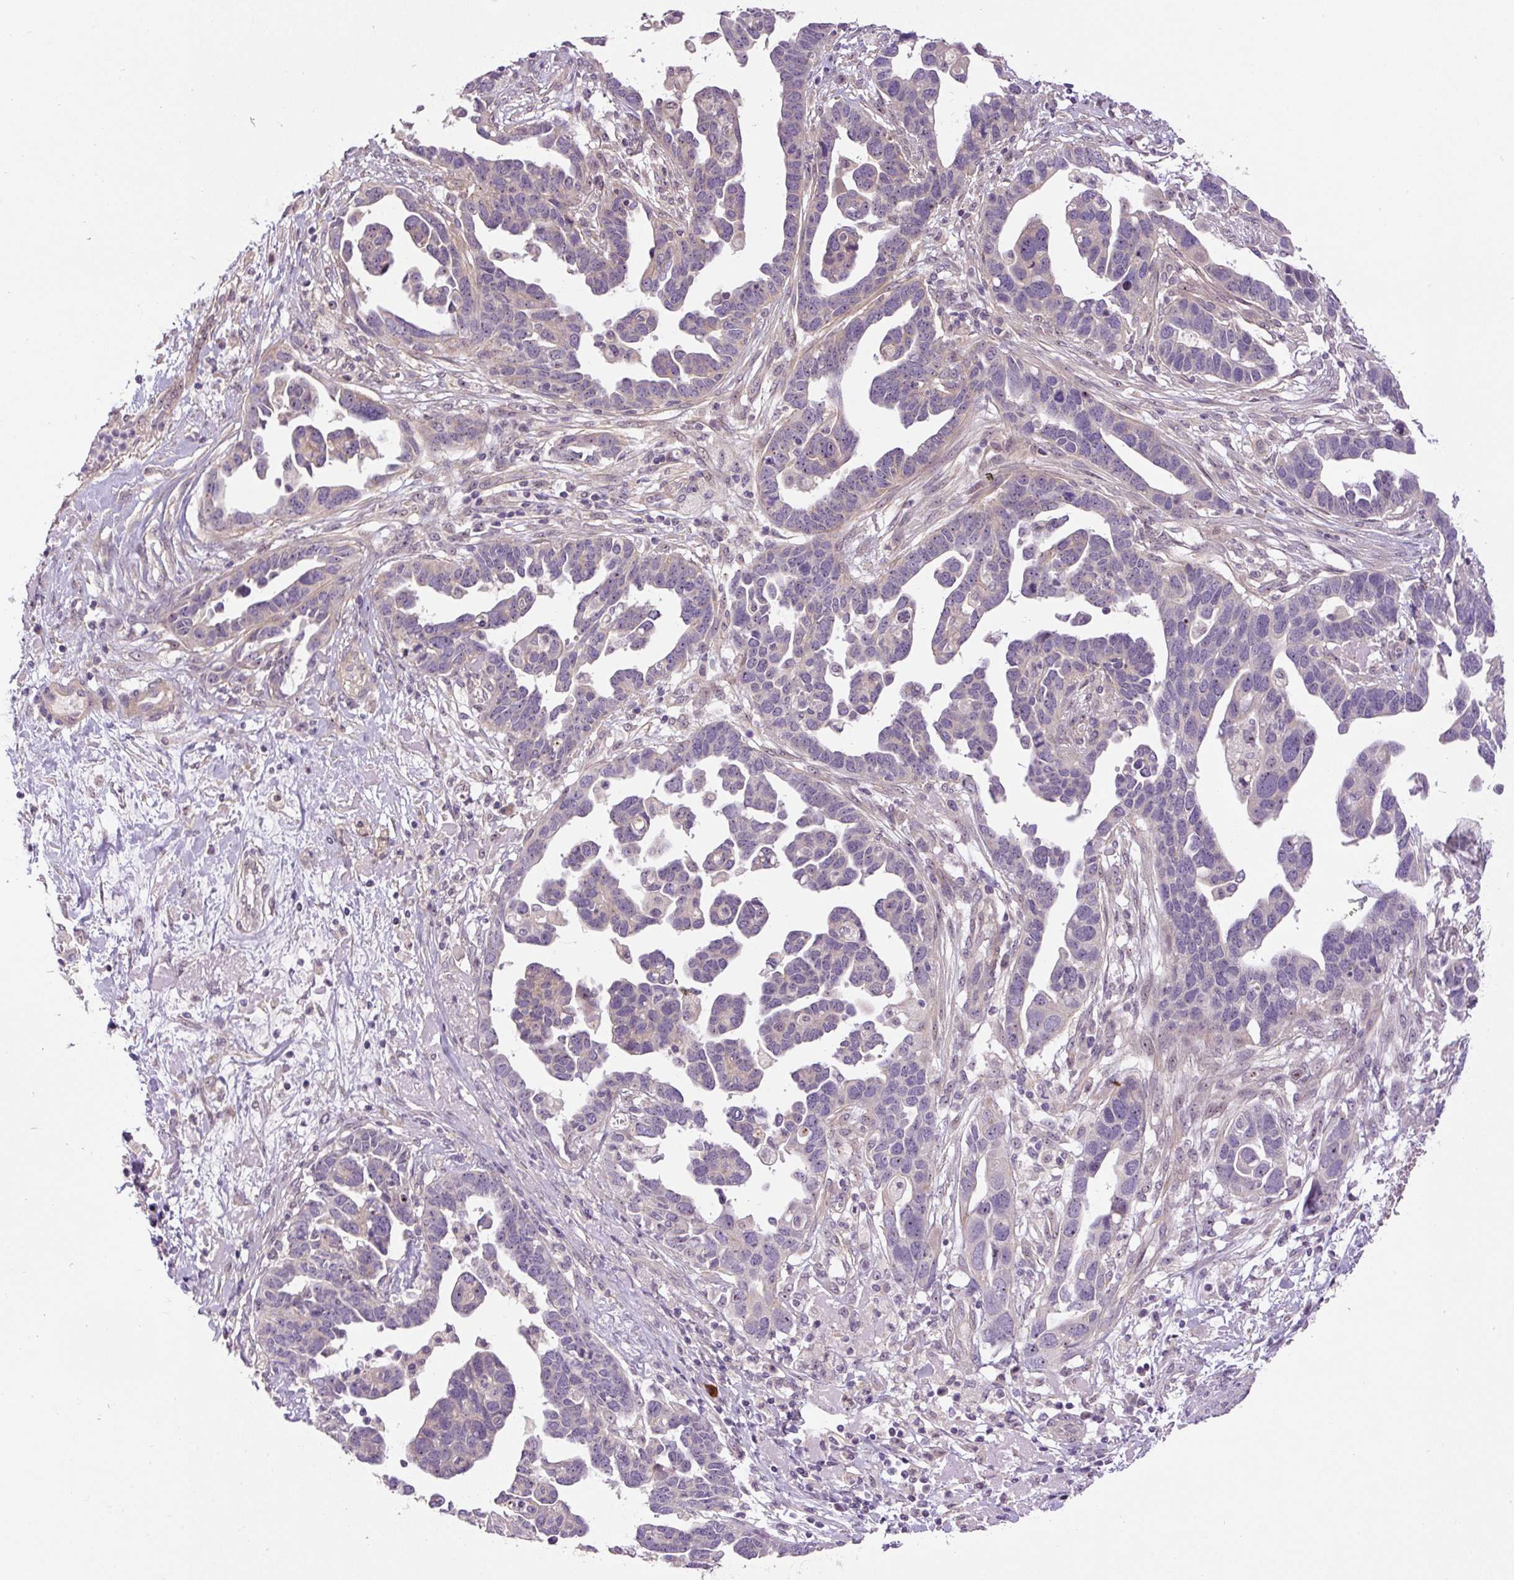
{"staining": {"intensity": "negative", "quantity": "none", "location": "none"}, "tissue": "ovarian cancer", "cell_type": "Tumor cells", "image_type": "cancer", "snomed": [{"axis": "morphology", "description": "Cystadenocarcinoma, serous, NOS"}, {"axis": "topography", "description": "Ovary"}], "caption": "Tumor cells show no significant protein staining in ovarian cancer.", "gene": "TMEM151B", "patient": {"sex": "female", "age": 54}}